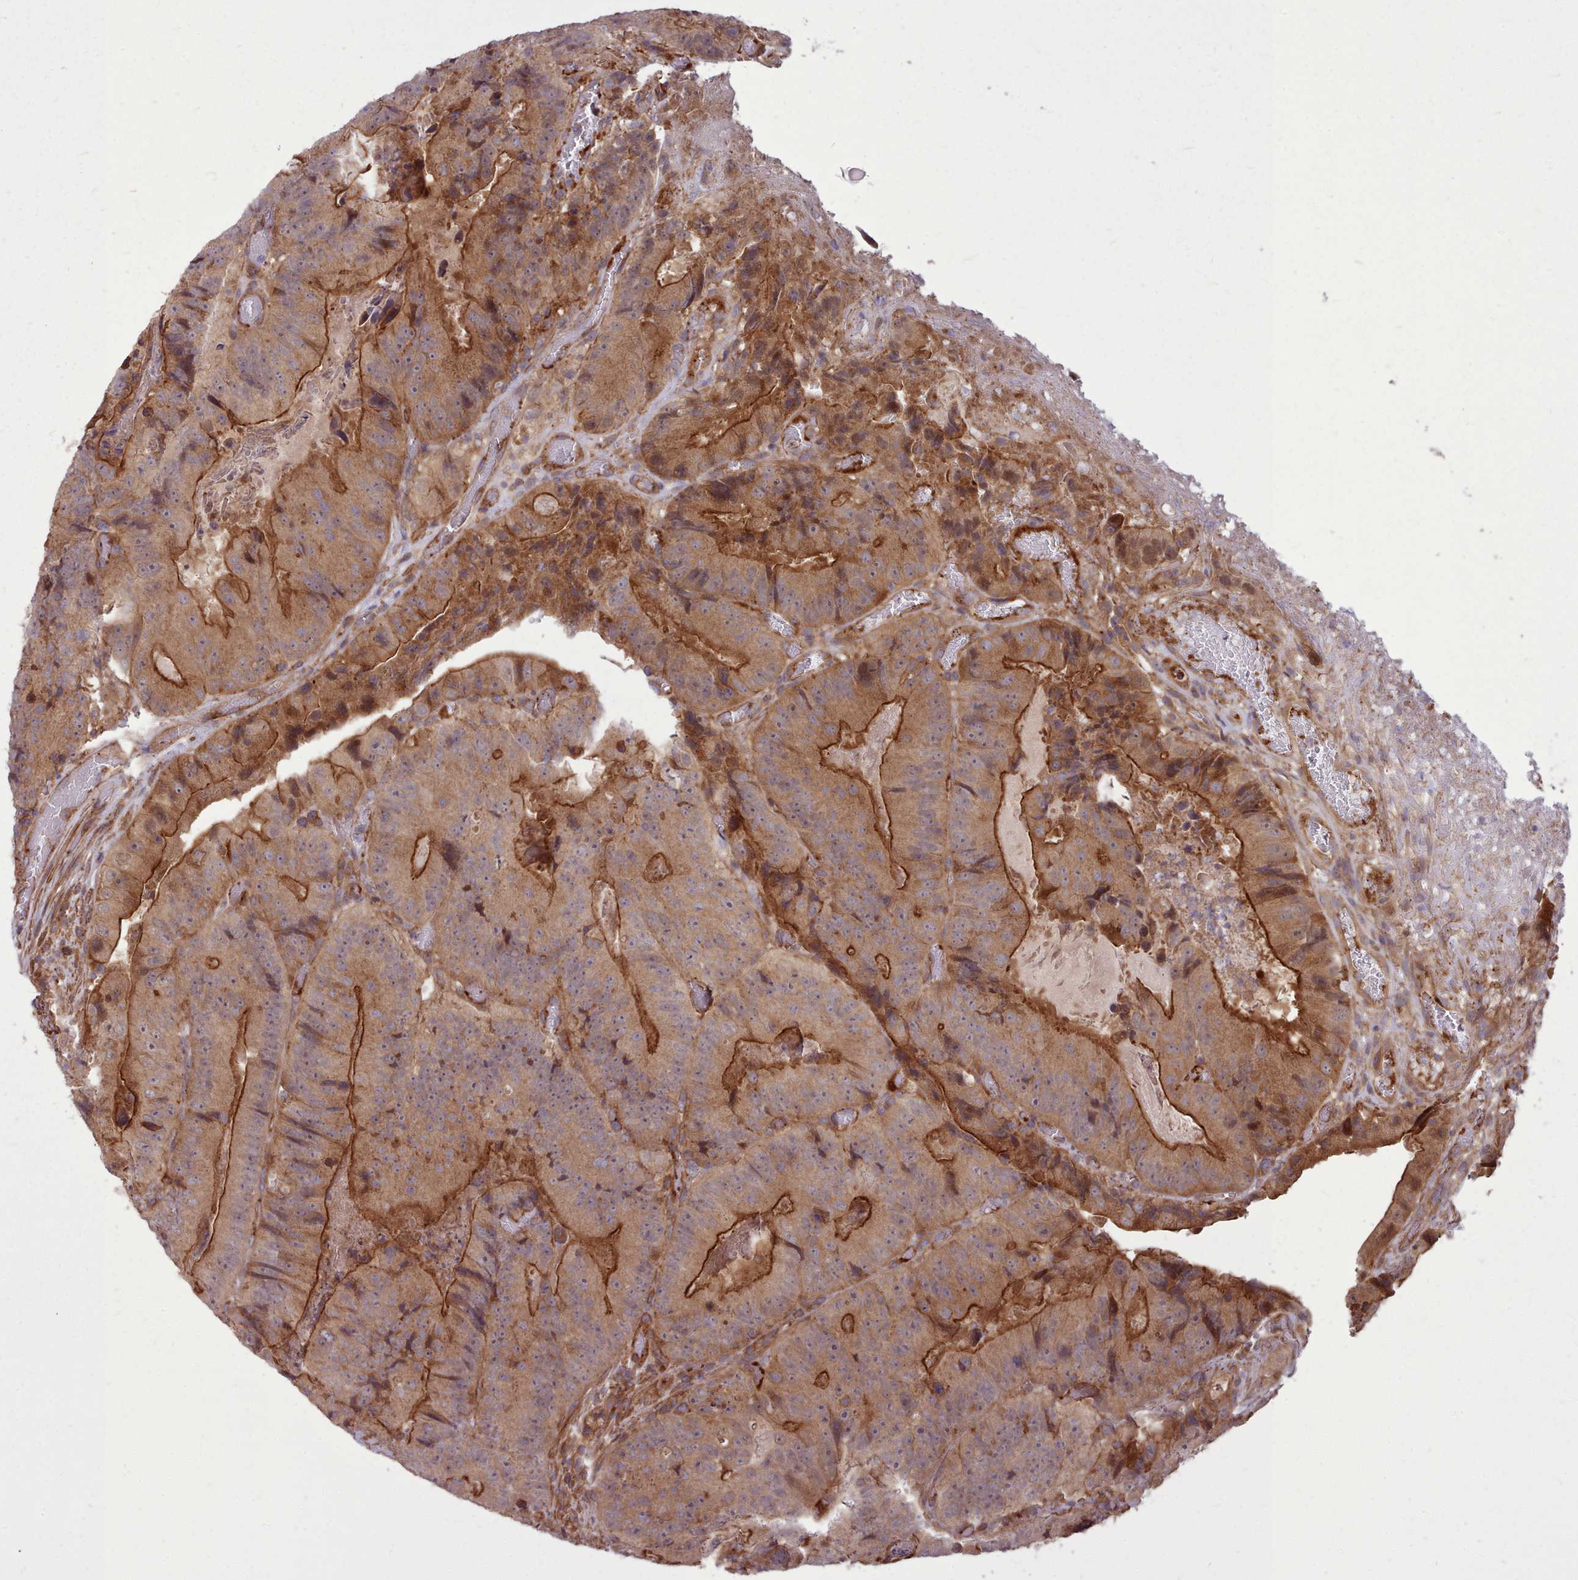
{"staining": {"intensity": "moderate", "quantity": ">75%", "location": "cytoplasmic/membranous"}, "tissue": "colorectal cancer", "cell_type": "Tumor cells", "image_type": "cancer", "snomed": [{"axis": "morphology", "description": "Adenocarcinoma, NOS"}, {"axis": "topography", "description": "Colon"}], "caption": "Human adenocarcinoma (colorectal) stained with a brown dye demonstrates moderate cytoplasmic/membranous positive expression in approximately >75% of tumor cells.", "gene": "STUB1", "patient": {"sex": "female", "age": 86}}